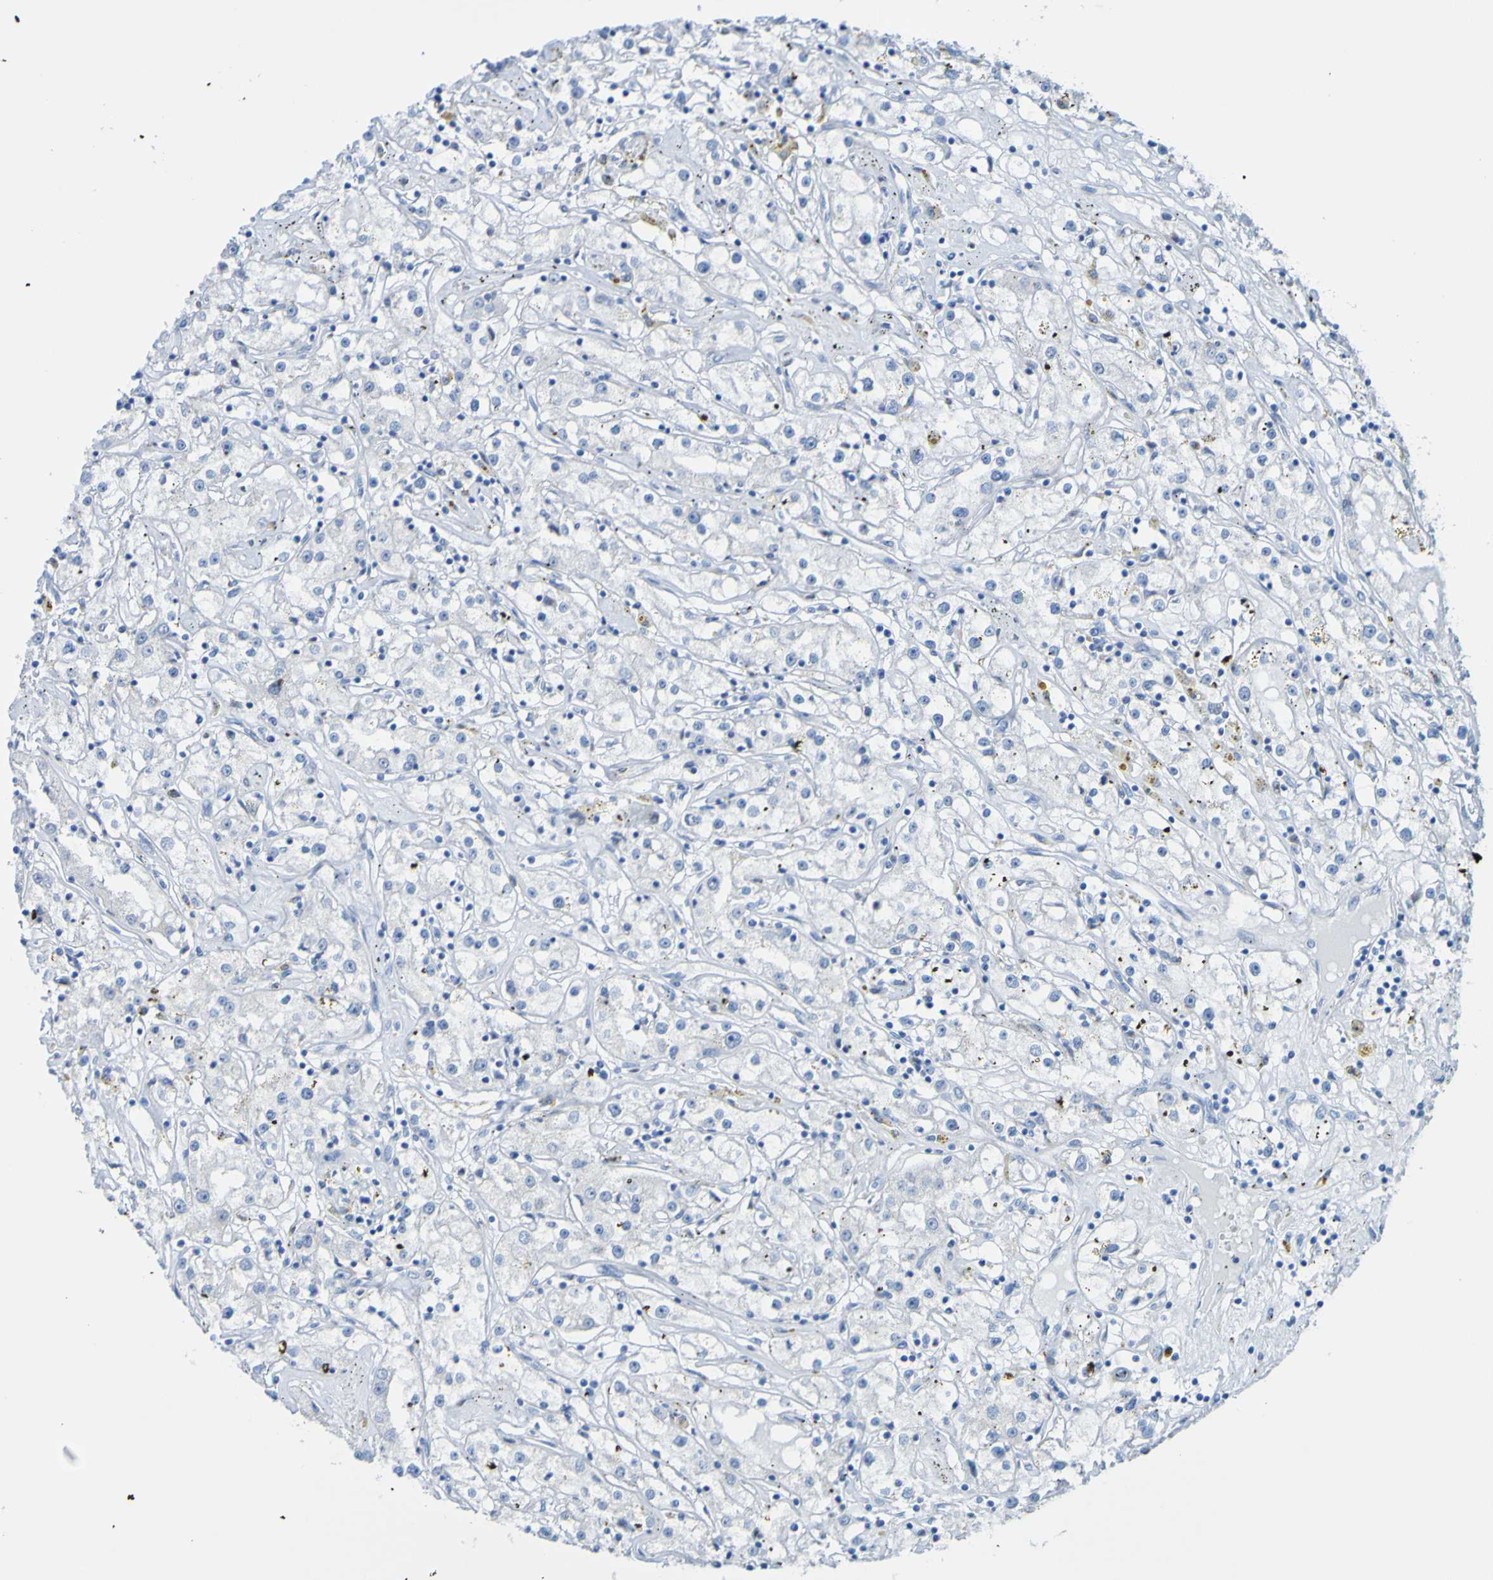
{"staining": {"intensity": "negative", "quantity": "none", "location": "none"}, "tissue": "renal cancer", "cell_type": "Tumor cells", "image_type": "cancer", "snomed": [{"axis": "morphology", "description": "Adenocarcinoma, NOS"}, {"axis": "topography", "description": "Kidney"}], "caption": "An immunohistochemistry (IHC) image of adenocarcinoma (renal) is shown. There is no staining in tumor cells of adenocarcinoma (renal).", "gene": "ACMSD", "patient": {"sex": "male", "age": 56}}